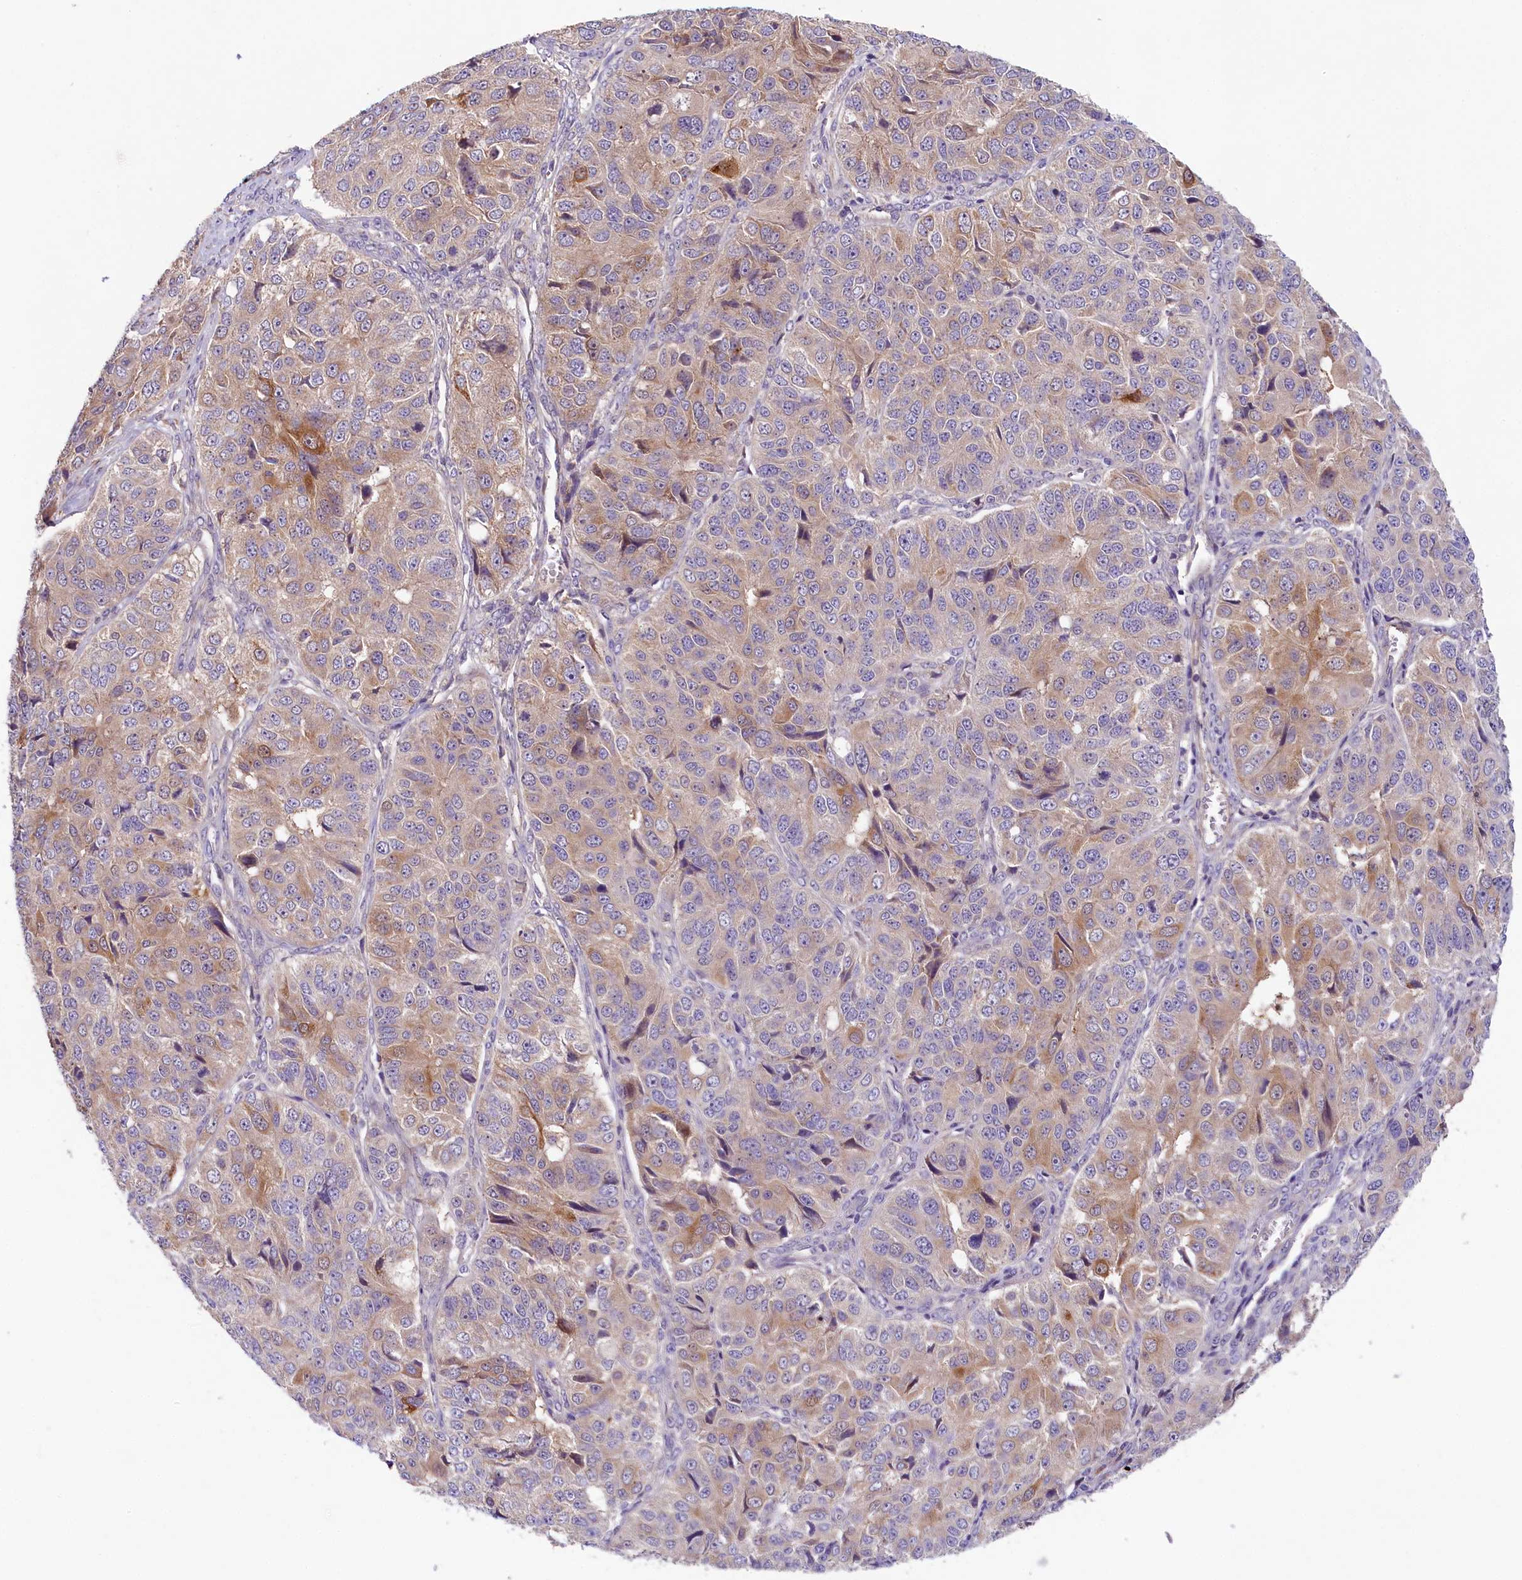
{"staining": {"intensity": "moderate", "quantity": "<25%", "location": "cytoplasmic/membranous"}, "tissue": "ovarian cancer", "cell_type": "Tumor cells", "image_type": "cancer", "snomed": [{"axis": "morphology", "description": "Carcinoma, endometroid"}, {"axis": "topography", "description": "Ovary"}], "caption": "This is an image of IHC staining of endometroid carcinoma (ovarian), which shows moderate expression in the cytoplasmic/membranous of tumor cells.", "gene": "COG8", "patient": {"sex": "female", "age": 51}}